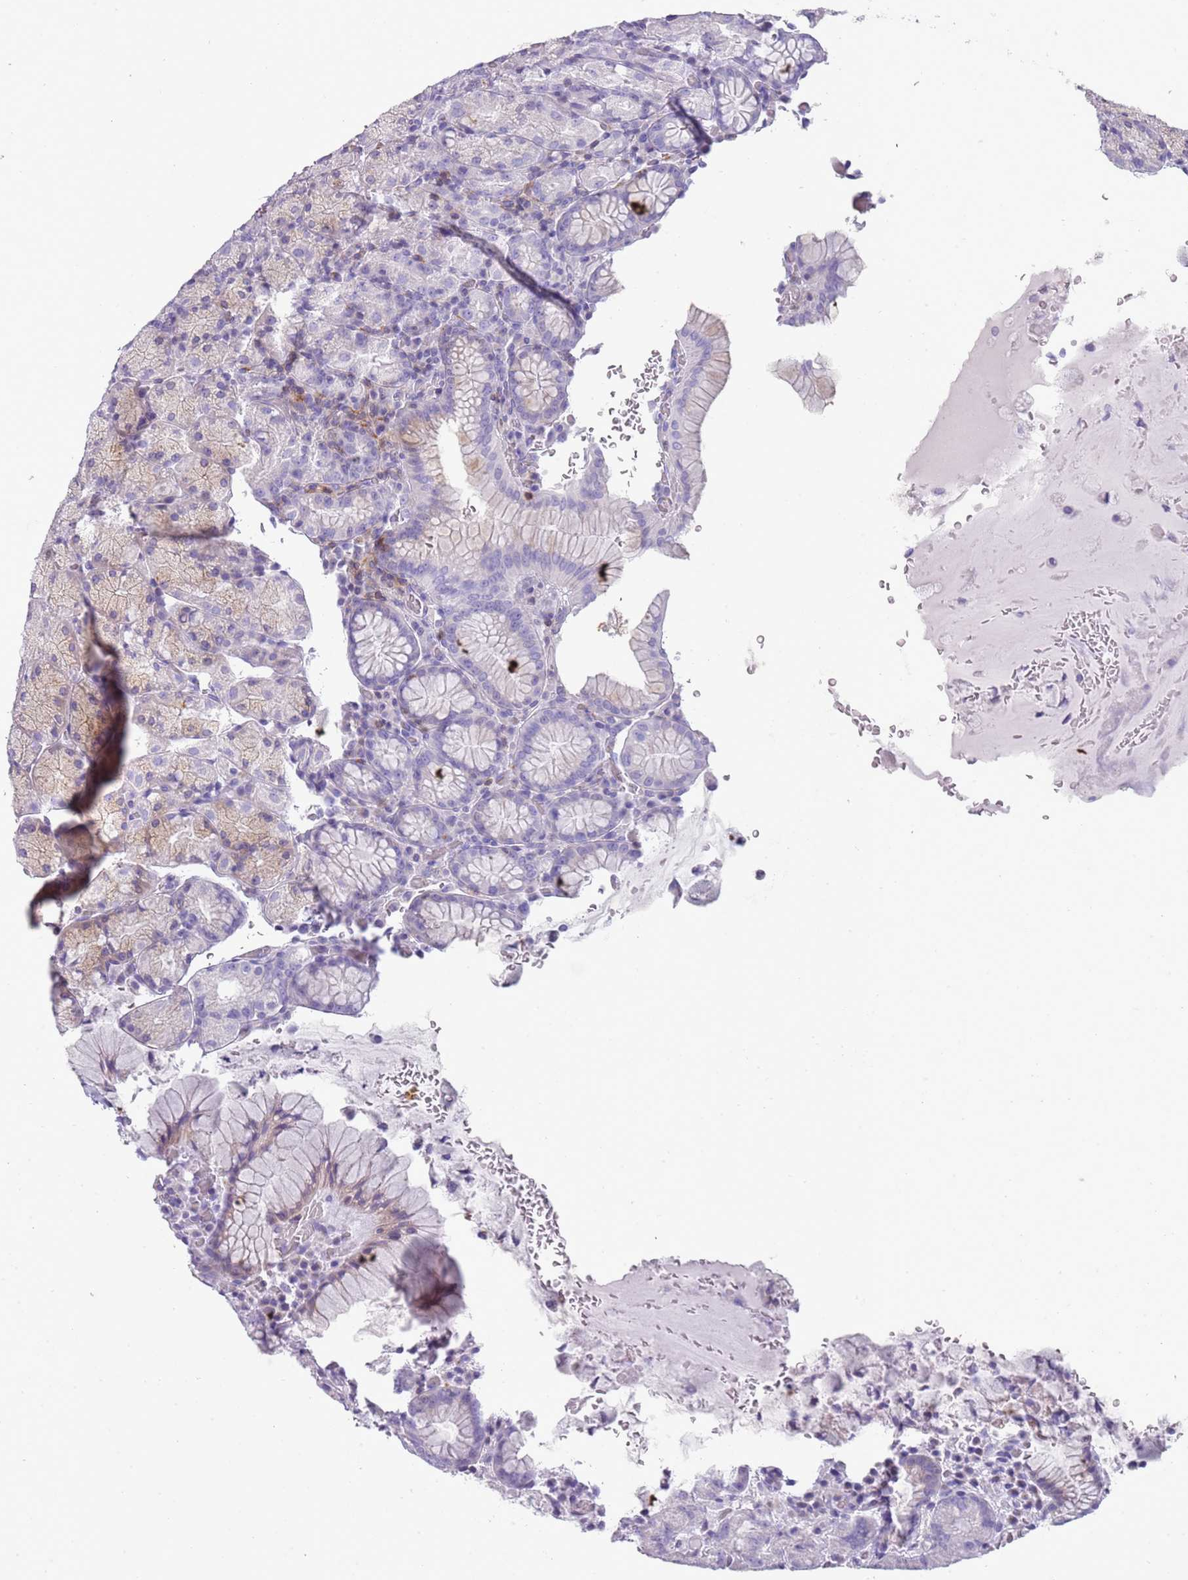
{"staining": {"intensity": "weak", "quantity": "<25%", "location": "cytoplasmic/membranous"}, "tissue": "stomach", "cell_type": "Glandular cells", "image_type": "normal", "snomed": [{"axis": "morphology", "description": "Normal tissue, NOS"}, {"axis": "topography", "description": "Stomach, upper"}, {"axis": "topography", "description": "Stomach, lower"}], "caption": "IHC image of unremarkable stomach: human stomach stained with DAB demonstrates no significant protein staining in glandular cells.", "gene": "ENSG00000271254", "patient": {"sex": "male", "age": 80}}